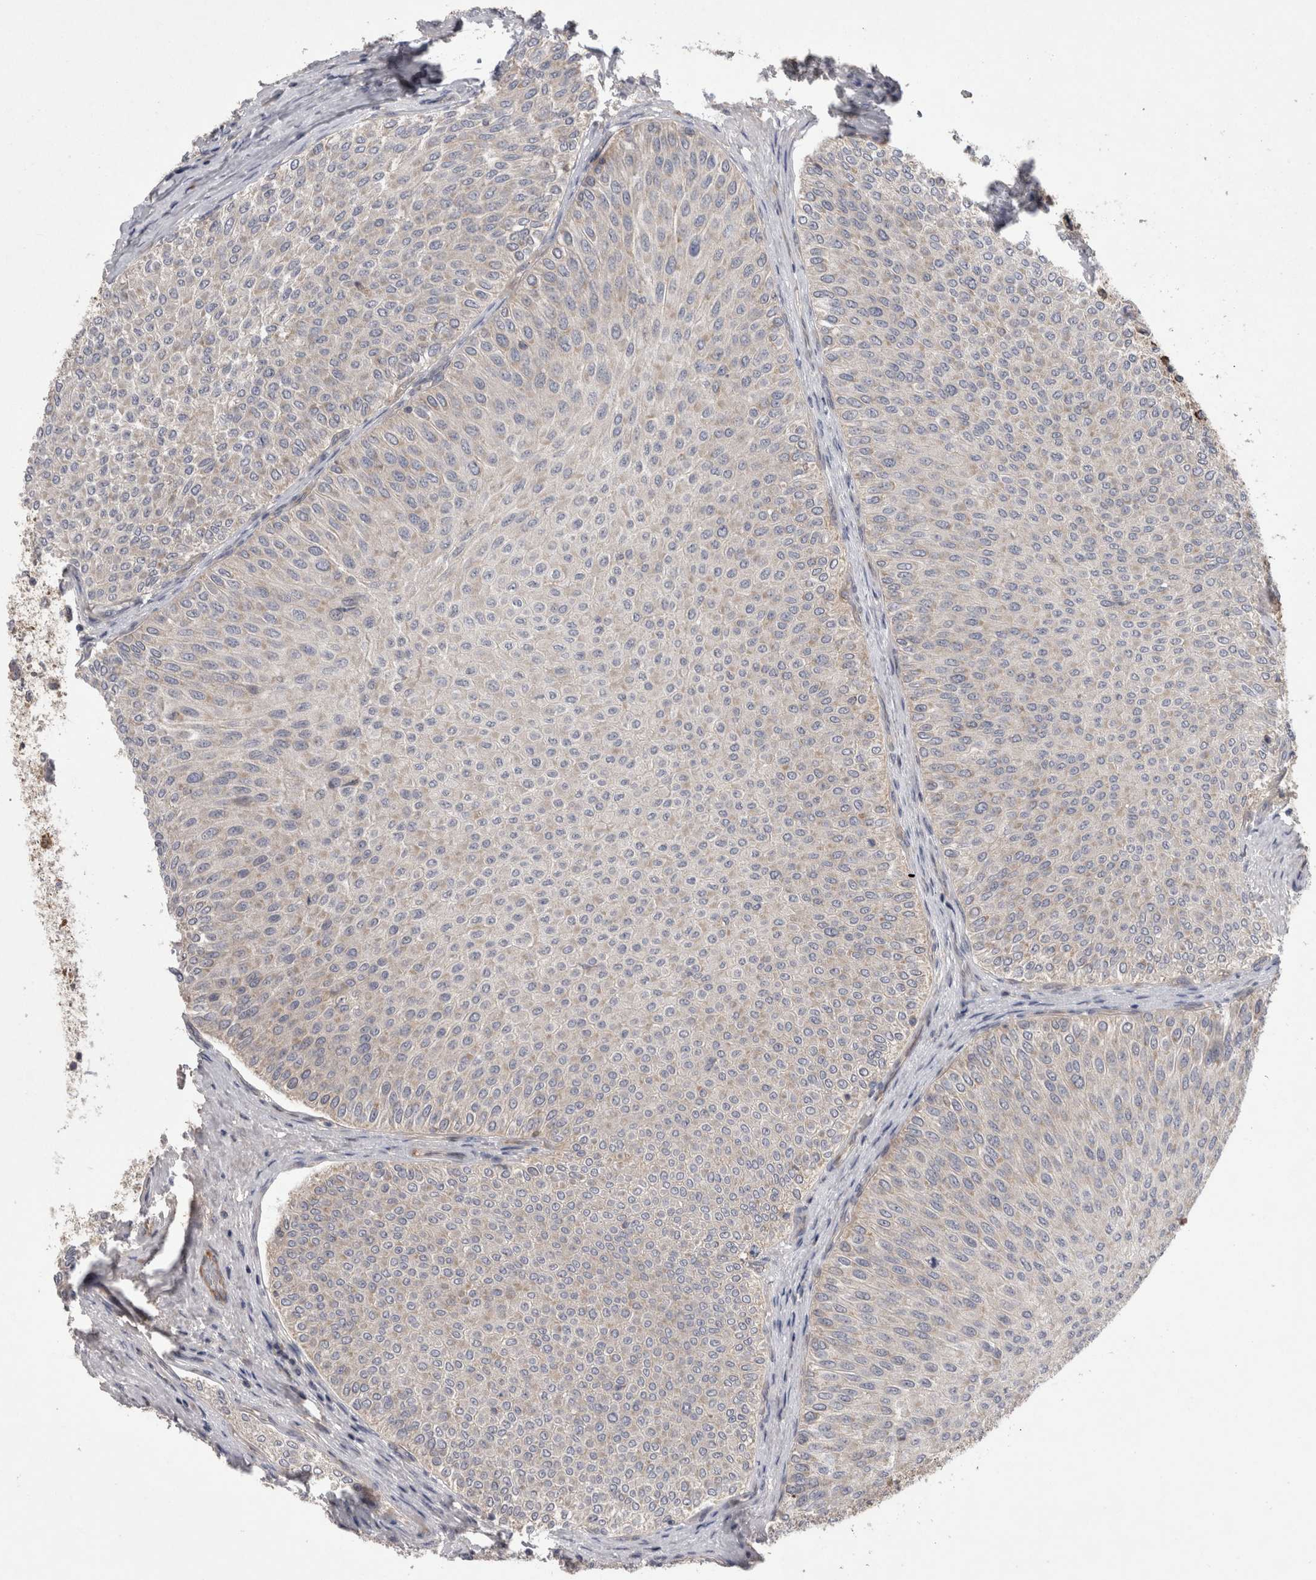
{"staining": {"intensity": "negative", "quantity": "none", "location": "none"}, "tissue": "urothelial cancer", "cell_type": "Tumor cells", "image_type": "cancer", "snomed": [{"axis": "morphology", "description": "Urothelial carcinoma, Low grade"}, {"axis": "topography", "description": "Urinary bladder"}], "caption": "Immunohistochemistry (IHC) photomicrograph of neoplastic tissue: low-grade urothelial carcinoma stained with DAB (3,3'-diaminobenzidine) reveals no significant protein positivity in tumor cells.", "gene": "DARS2", "patient": {"sex": "male", "age": 78}}